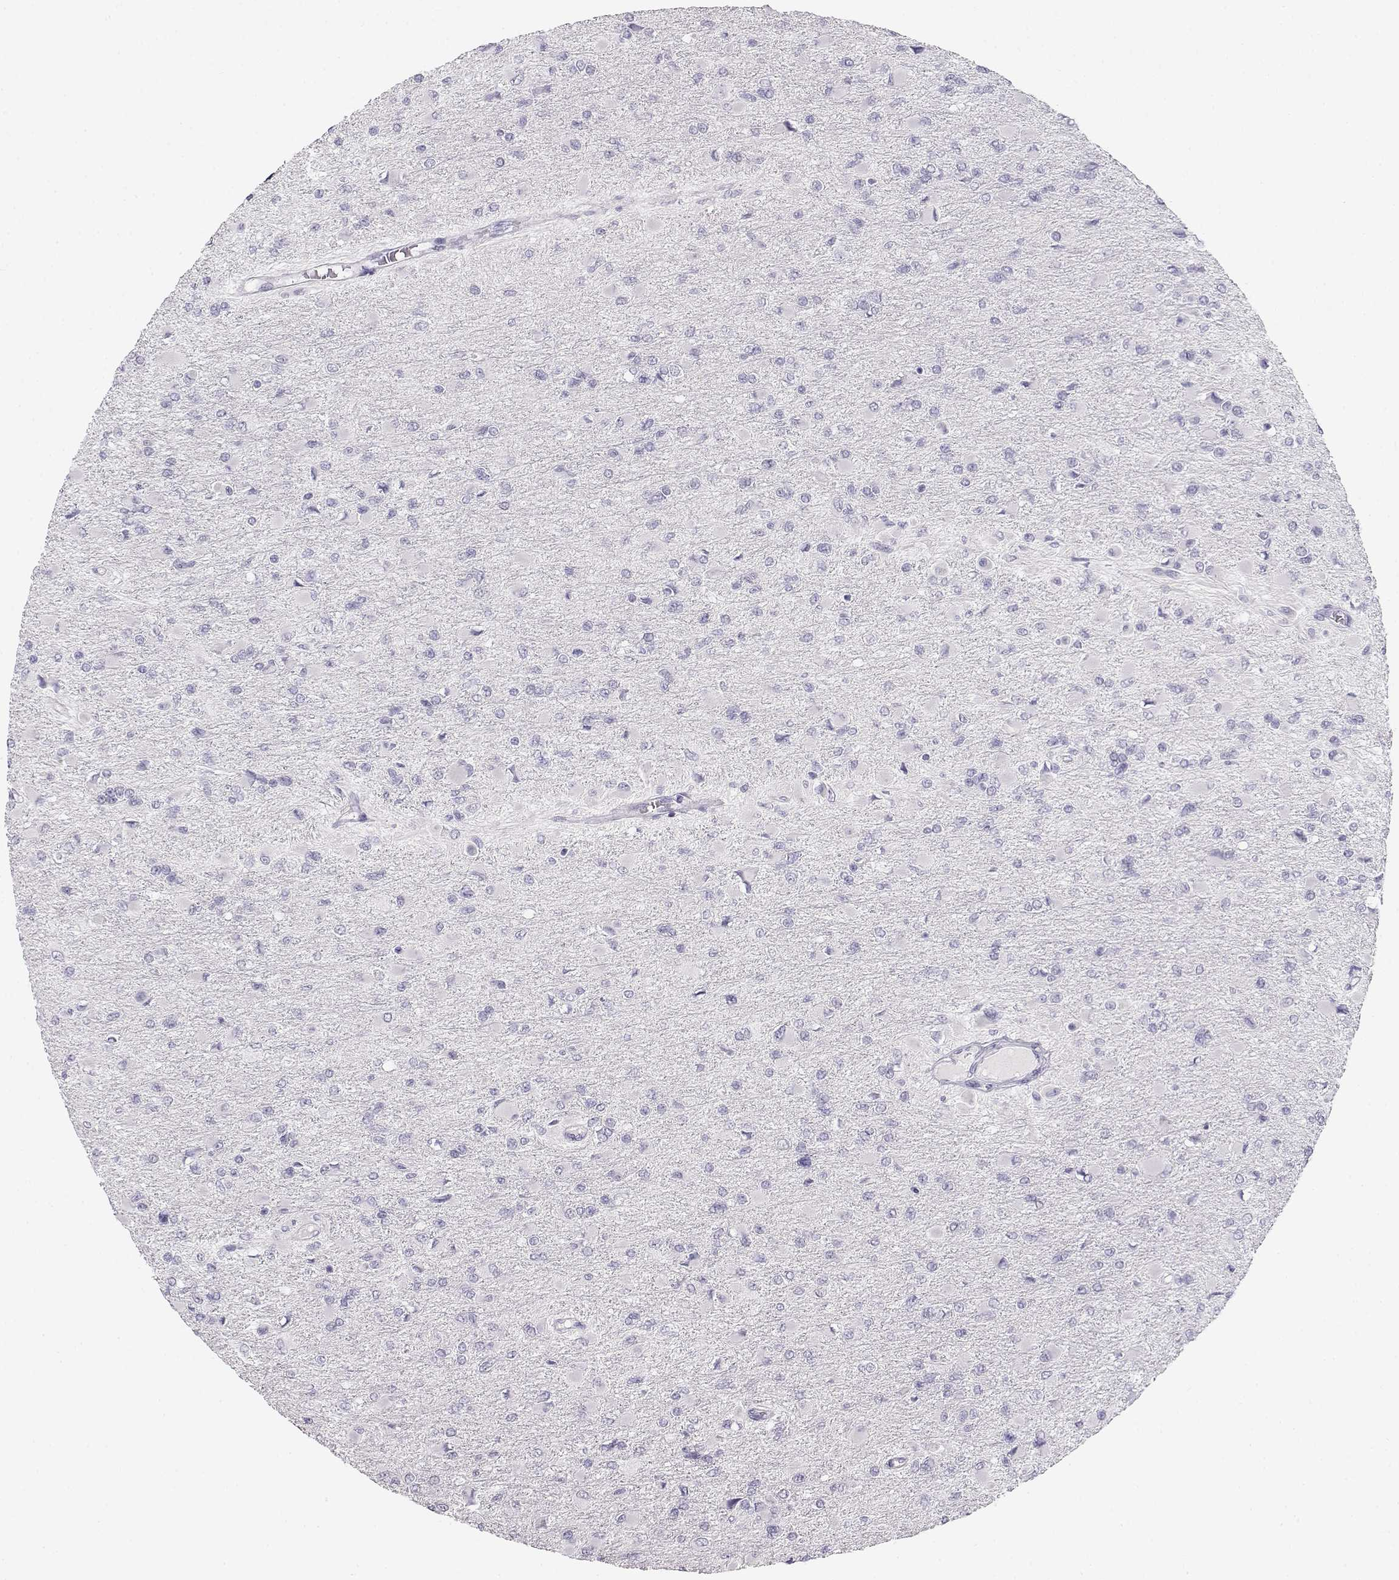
{"staining": {"intensity": "negative", "quantity": "none", "location": "none"}, "tissue": "glioma", "cell_type": "Tumor cells", "image_type": "cancer", "snomed": [{"axis": "morphology", "description": "Glioma, malignant, High grade"}, {"axis": "topography", "description": "Cerebral cortex"}], "caption": "Immunohistochemistry image of neoplastic tissue: glioma stained with DAB reveals no significant protein staining in tumor cells. The staining is performed using DAB brown chromogen with nuclei counter-stained in using hematoxylin.", "gene": "NUTM1", "patient": {"sex": "female", "age": 36}}